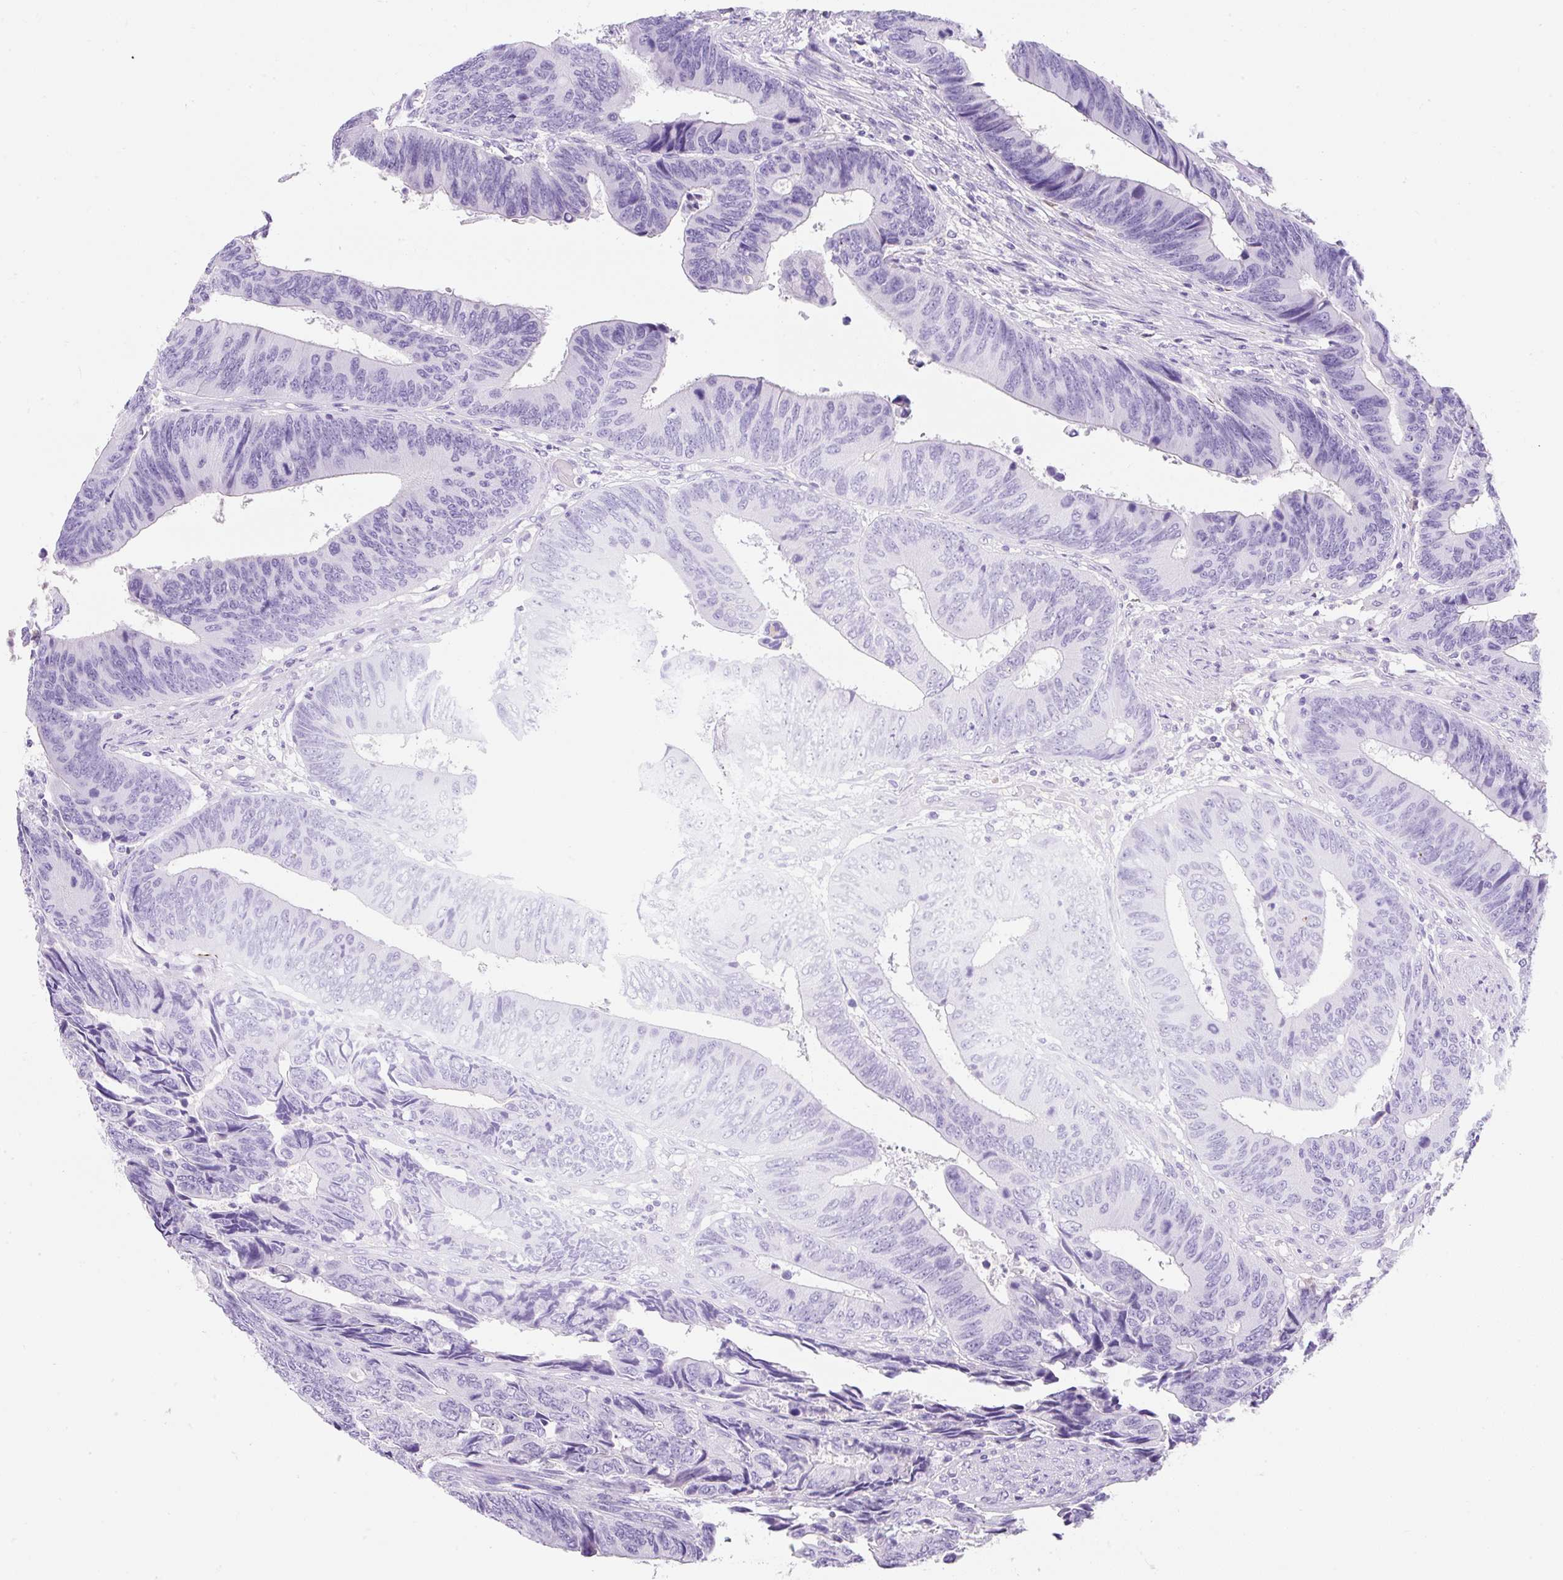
{"staining": {"intensity": "negative", "quantity": "none", "location": "none"}, "tissue": "colorectal cancer", "cell_type": "Tumor cells", "image_type": "cancer", "snomed": [{"axis": "morphology", "description": "Adenocarcinoma, NOS"}, {"axis": "topography", "description": "Colon"}], "caption": "The IHC histopathology image has no significant positivity in tumor cells of colorectal cancer tissue.", "gene": "APOC4-APOC2", "patient": {"sex": "male", "age": 87}}